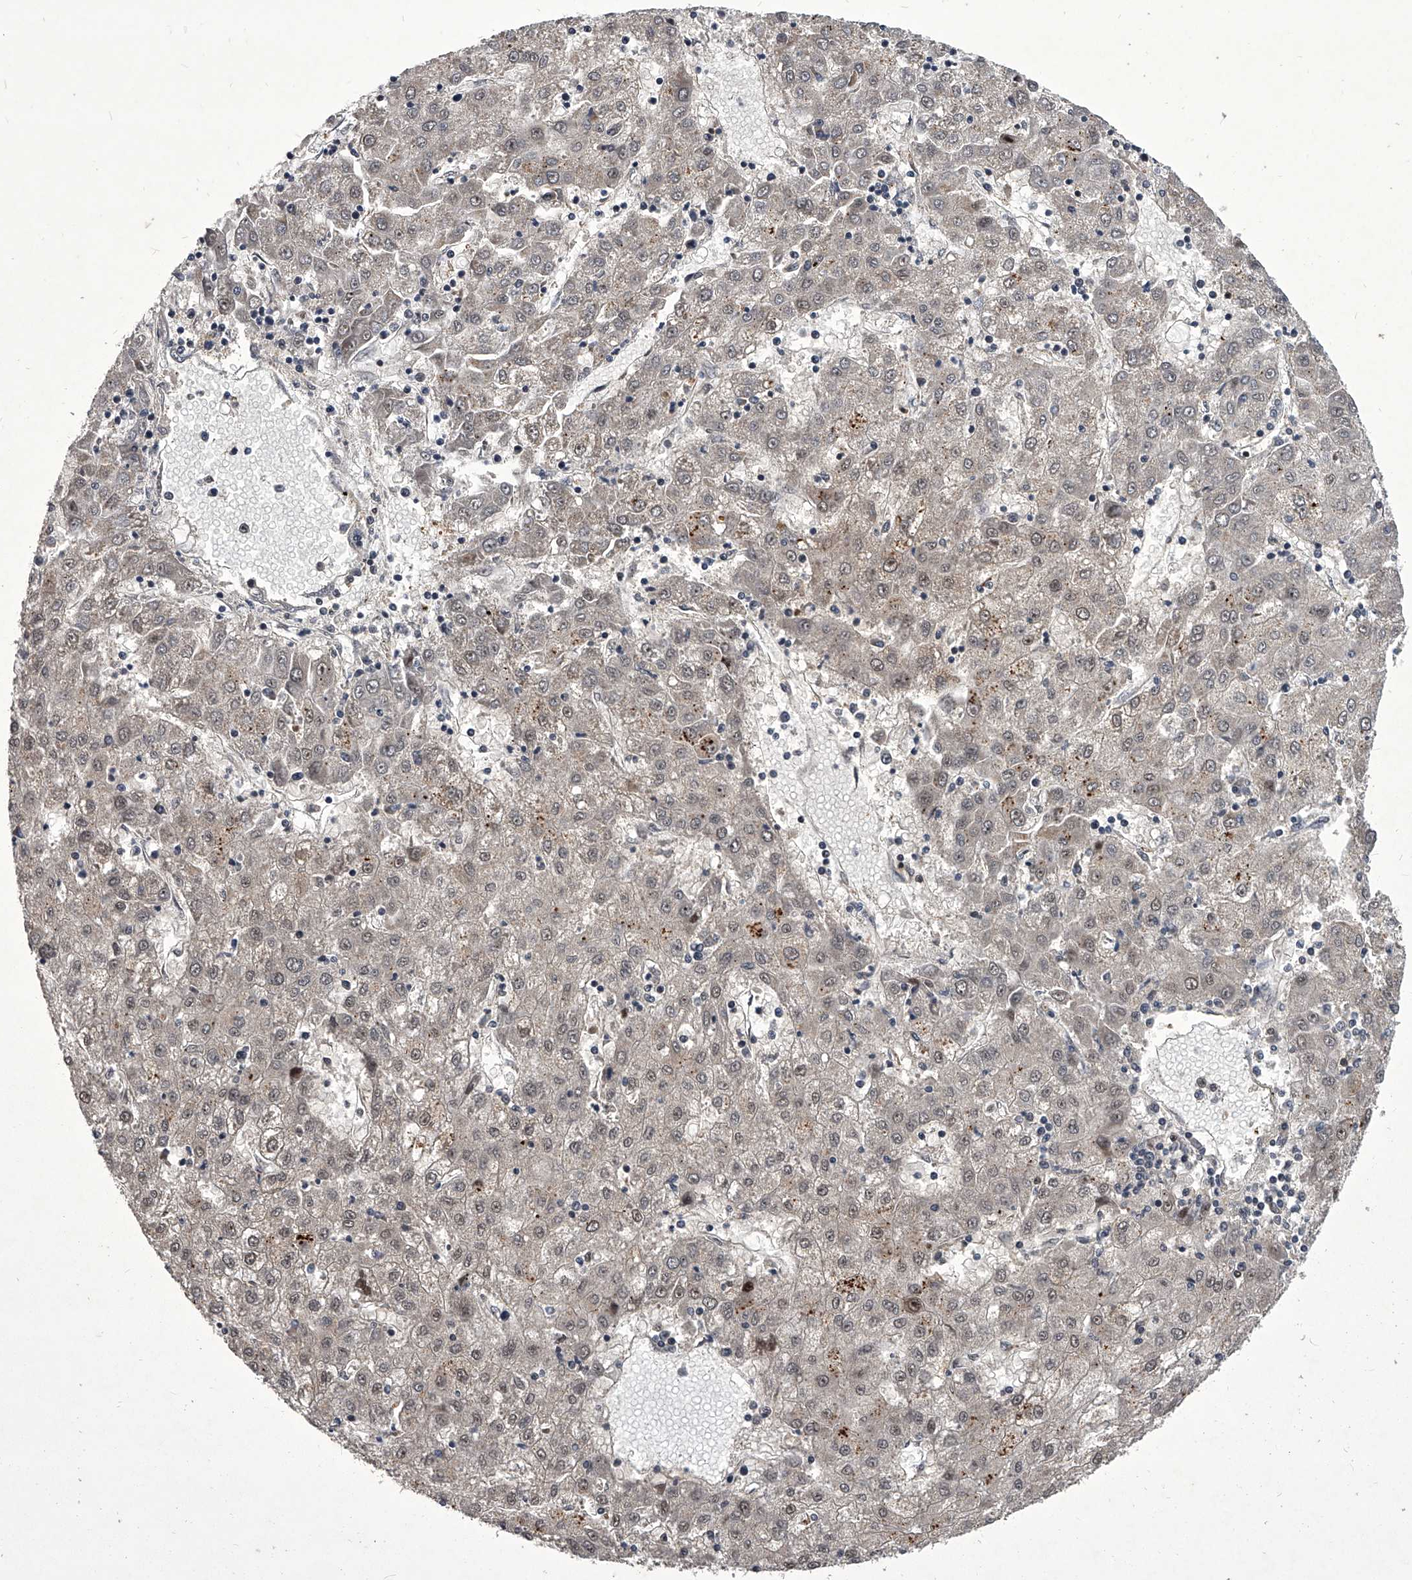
{"staining": {"intensity": "weak", "quantity": "<25%", "location": "cytoplasmic/membranous,nuclear"}, "tissue": "liver cancer", "cell_type": "Tumor cells", "image_type": "cancer", "snomed": [{"axis": "morphology", "description": "Carcinoma, Hepatocellular, NOS"}, {"axis": "topography", "description": "Liver"}], "caption": "Immunohistochemistry histopathology image of human liver cancer stained for a protein (brown), which reveals no positivity in tumor cells.", "gene": "CMTR1", "patient": {"sex": "male", "age": 72}}